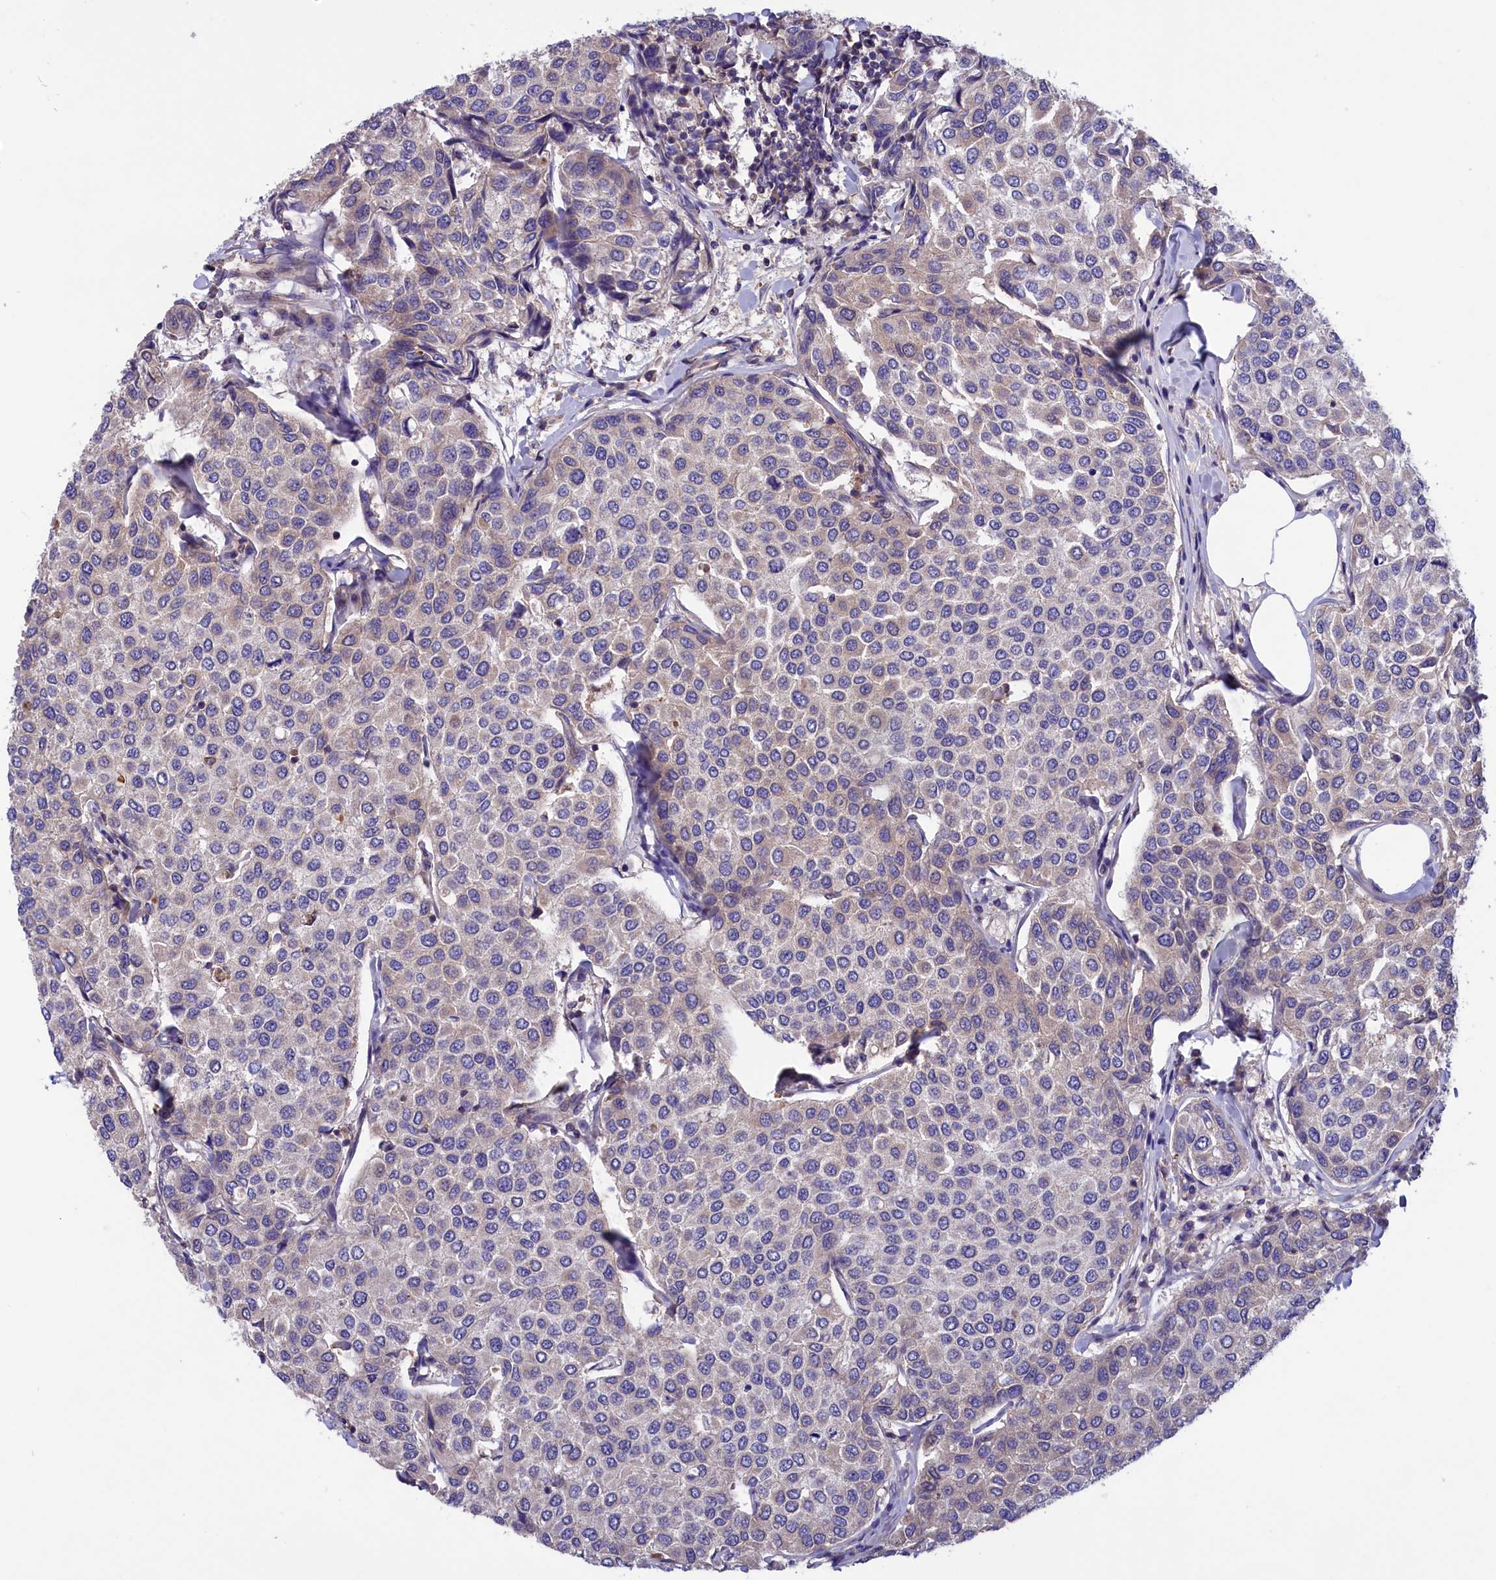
{"staining": {"intensity": "weak", "quantity": "<25%", "location": "cytoplasmic/membranous"}, "tissue": "breast cancer", "cell_type": "Tumor cells", "image_type": "cancer", "snomed": [{"axis": "morphology", "description": "Duct carcinoma"}, {"axis": "topography", "description": "Breast"}], "caption": "This image is of breast invasive ductal carcinoma stained with immunohistochemistry (IHC) to label a protein in brown with the nuclei are counter-stained blue. There is no positivity in tumor cells.", "gene": "AMDHD2", "patient": {"sex": "female", "age": 55}}